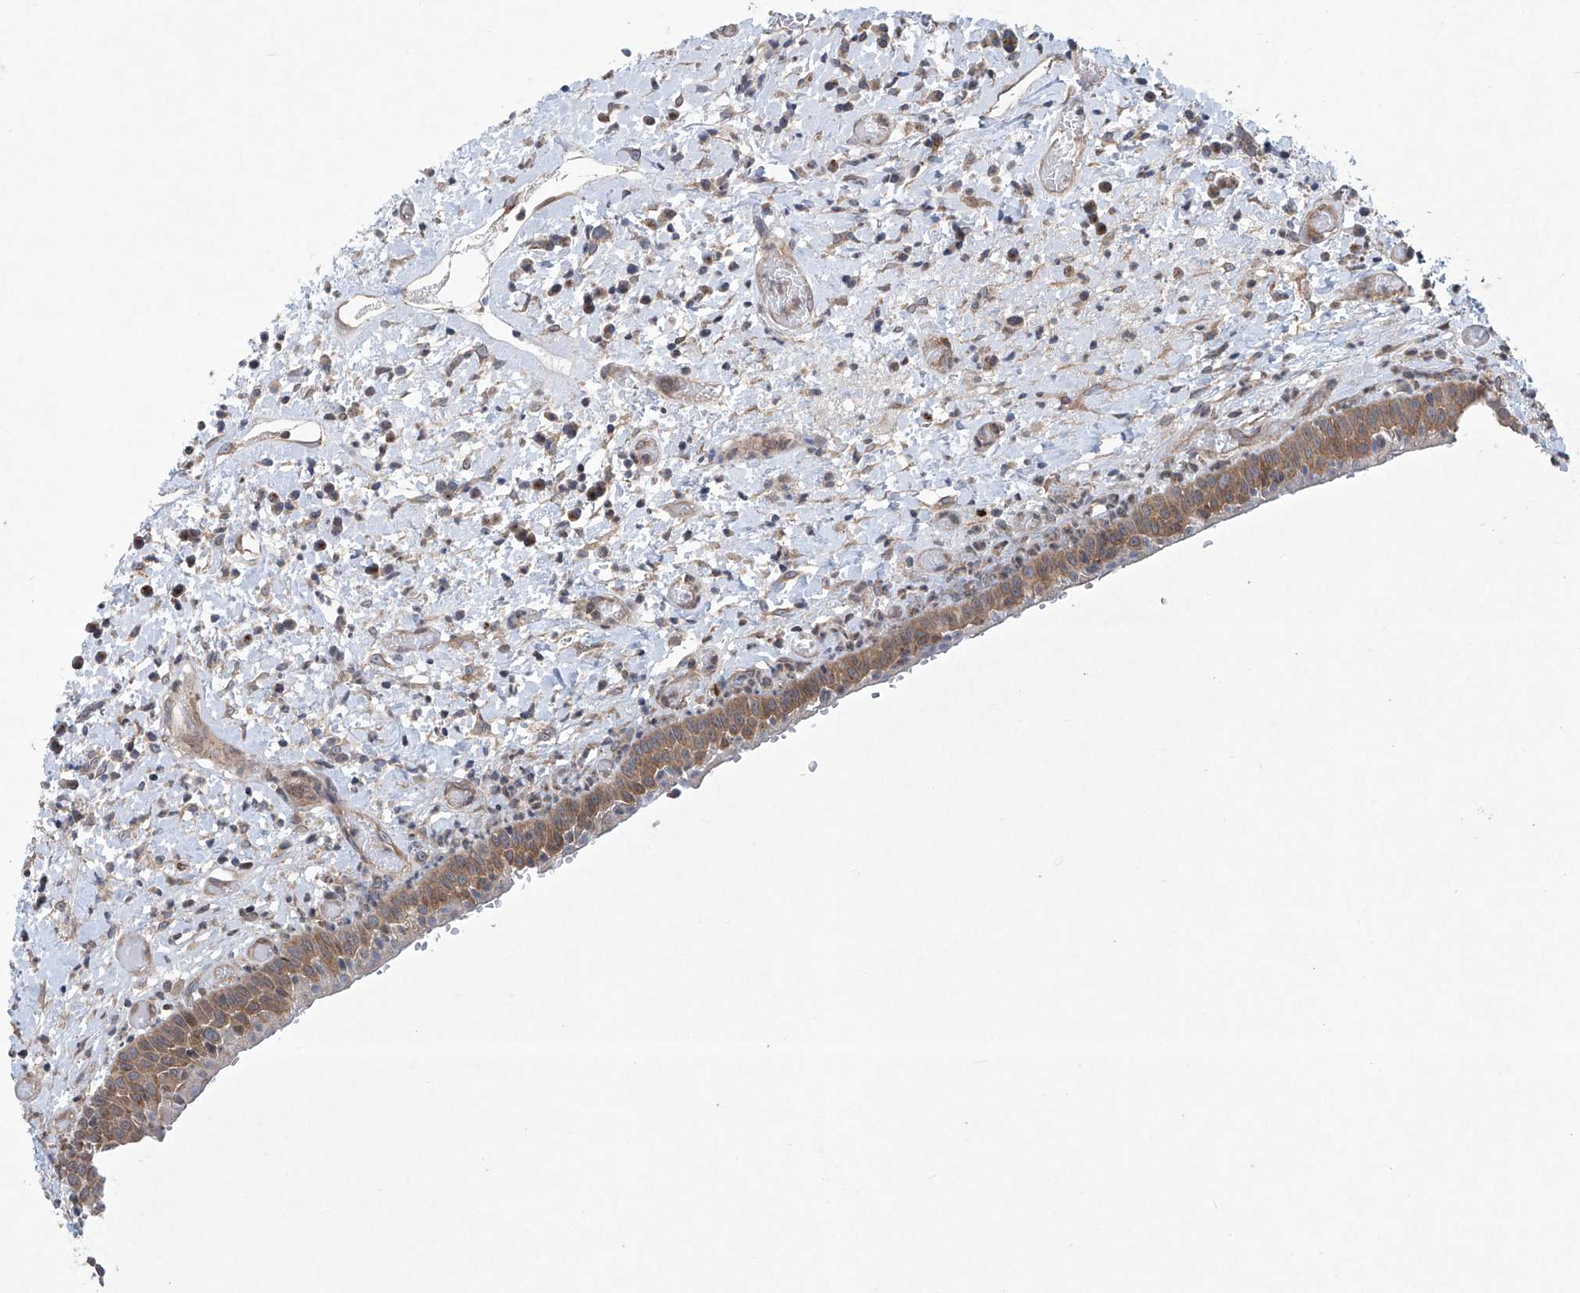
{"staining": {"intensity": "moderate", "quantity": "25%-75%", "location": "cytoplasmic/membranous,nuclear"}, "tissue": "oral mucosa", "cell_type": "Squamous epithelial cells", "image_type": "normal", "snomed": [{"axis": "morphology", "description": "Normal tissue, NOS"}, {"axis": "topography", "description": "Oral tissue"}], "caption": "IHC staining of unremarkable oral mucosa, which reveals medium levels of moderate cytoplasmic/membranous,nuclear expression in about 25%-75% of squamous epithelial cells indicating moderate cytoplasmic/membranous,nuclear protein expression. The staining was performed using DAB (3,3'-diaminobenzidine) (brown) for protein detection and nuclei were counterstained in hematoxylin (blue).", "gene": "KLC4", "patient": {"sex": "female", "age": 76}}